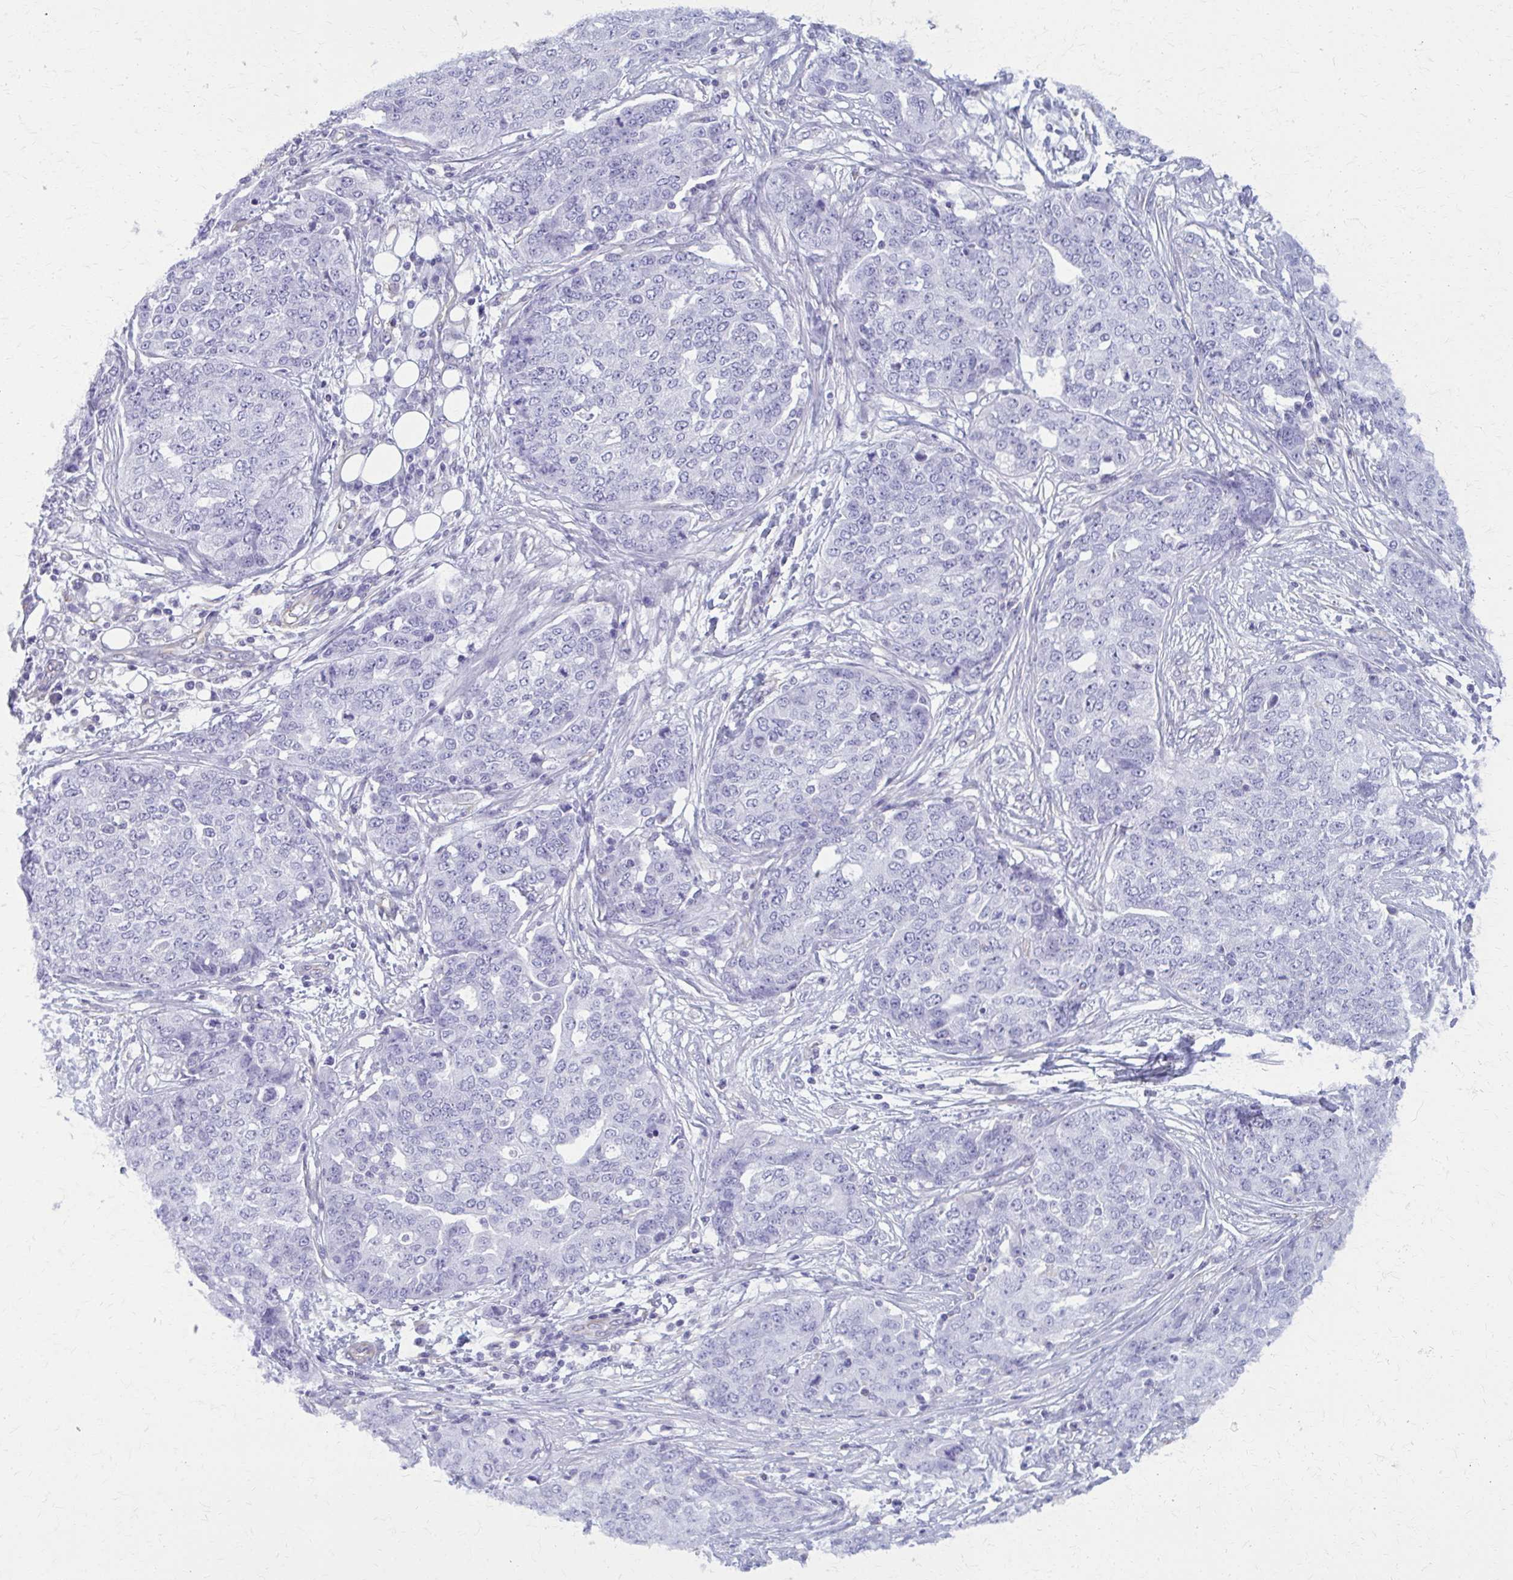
{"staining": {"intensity": "negative", "quantity": "none", "location": "none"}, "tissue": "ovarian cancer", "cell_type": "Tumor cells", "image_type": "cancer", "snomed": [{"axis": "morphology", "description": "Cystadenocarcinoma, serous, NOS"}, {"axis": "topography", "description": "Soft tissue"}, {"axis": "topography", "description": "Ovary"}], "caption": "Tumor cells show no significant positivity in ovarian cancer (serous cystadenocarcinoma). (Brightfield microscopy of DAB (3,3'-diaminobenzidine) immunohistochemistry (IHC) at high magnification).", "gene": "GFAP", "patient": {"sex": "female", "age": 57}}